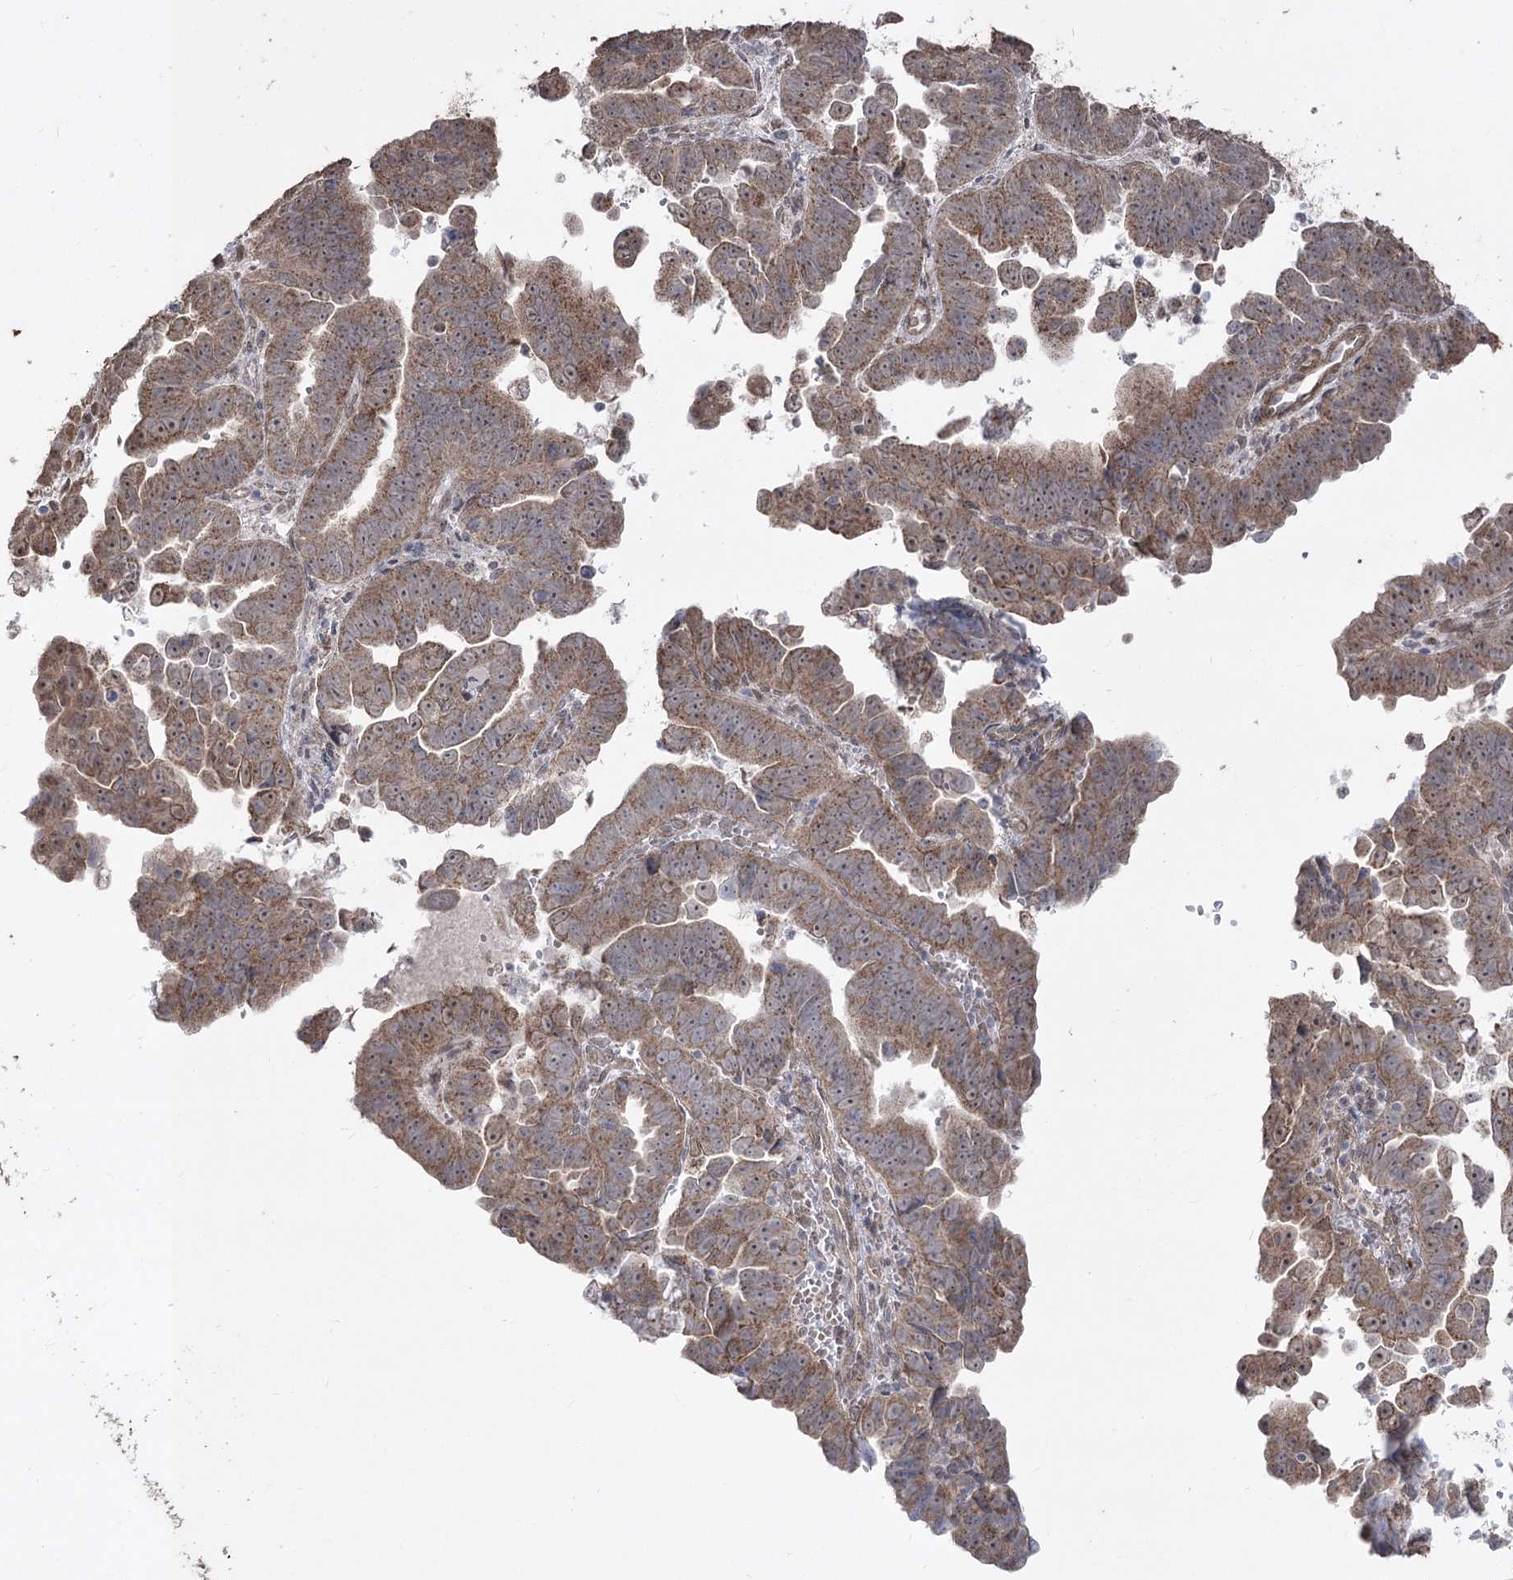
{"staining": {"intensity": "moderate", "quantity": ">75%", "location": "cytoplasmic/membranous"}, "tissue": "endometrial cancer", "cell_type": "Tumor cells", "image_type": "cancer", "snomed": [{"axis": "morphology", "description": "Adenocarcinoma, NOS"}, {"axis": "topography", "description": "Endometrium"}], "caption": "Human endometrial cancer (adenocarcinoma) stained with a brown dye displays moderate cytoplasmic/membranous positive staining in about >75% of tumor cells.", "gene": "ZSCAN23", "patient": {"sex": "female", "age": 75}}